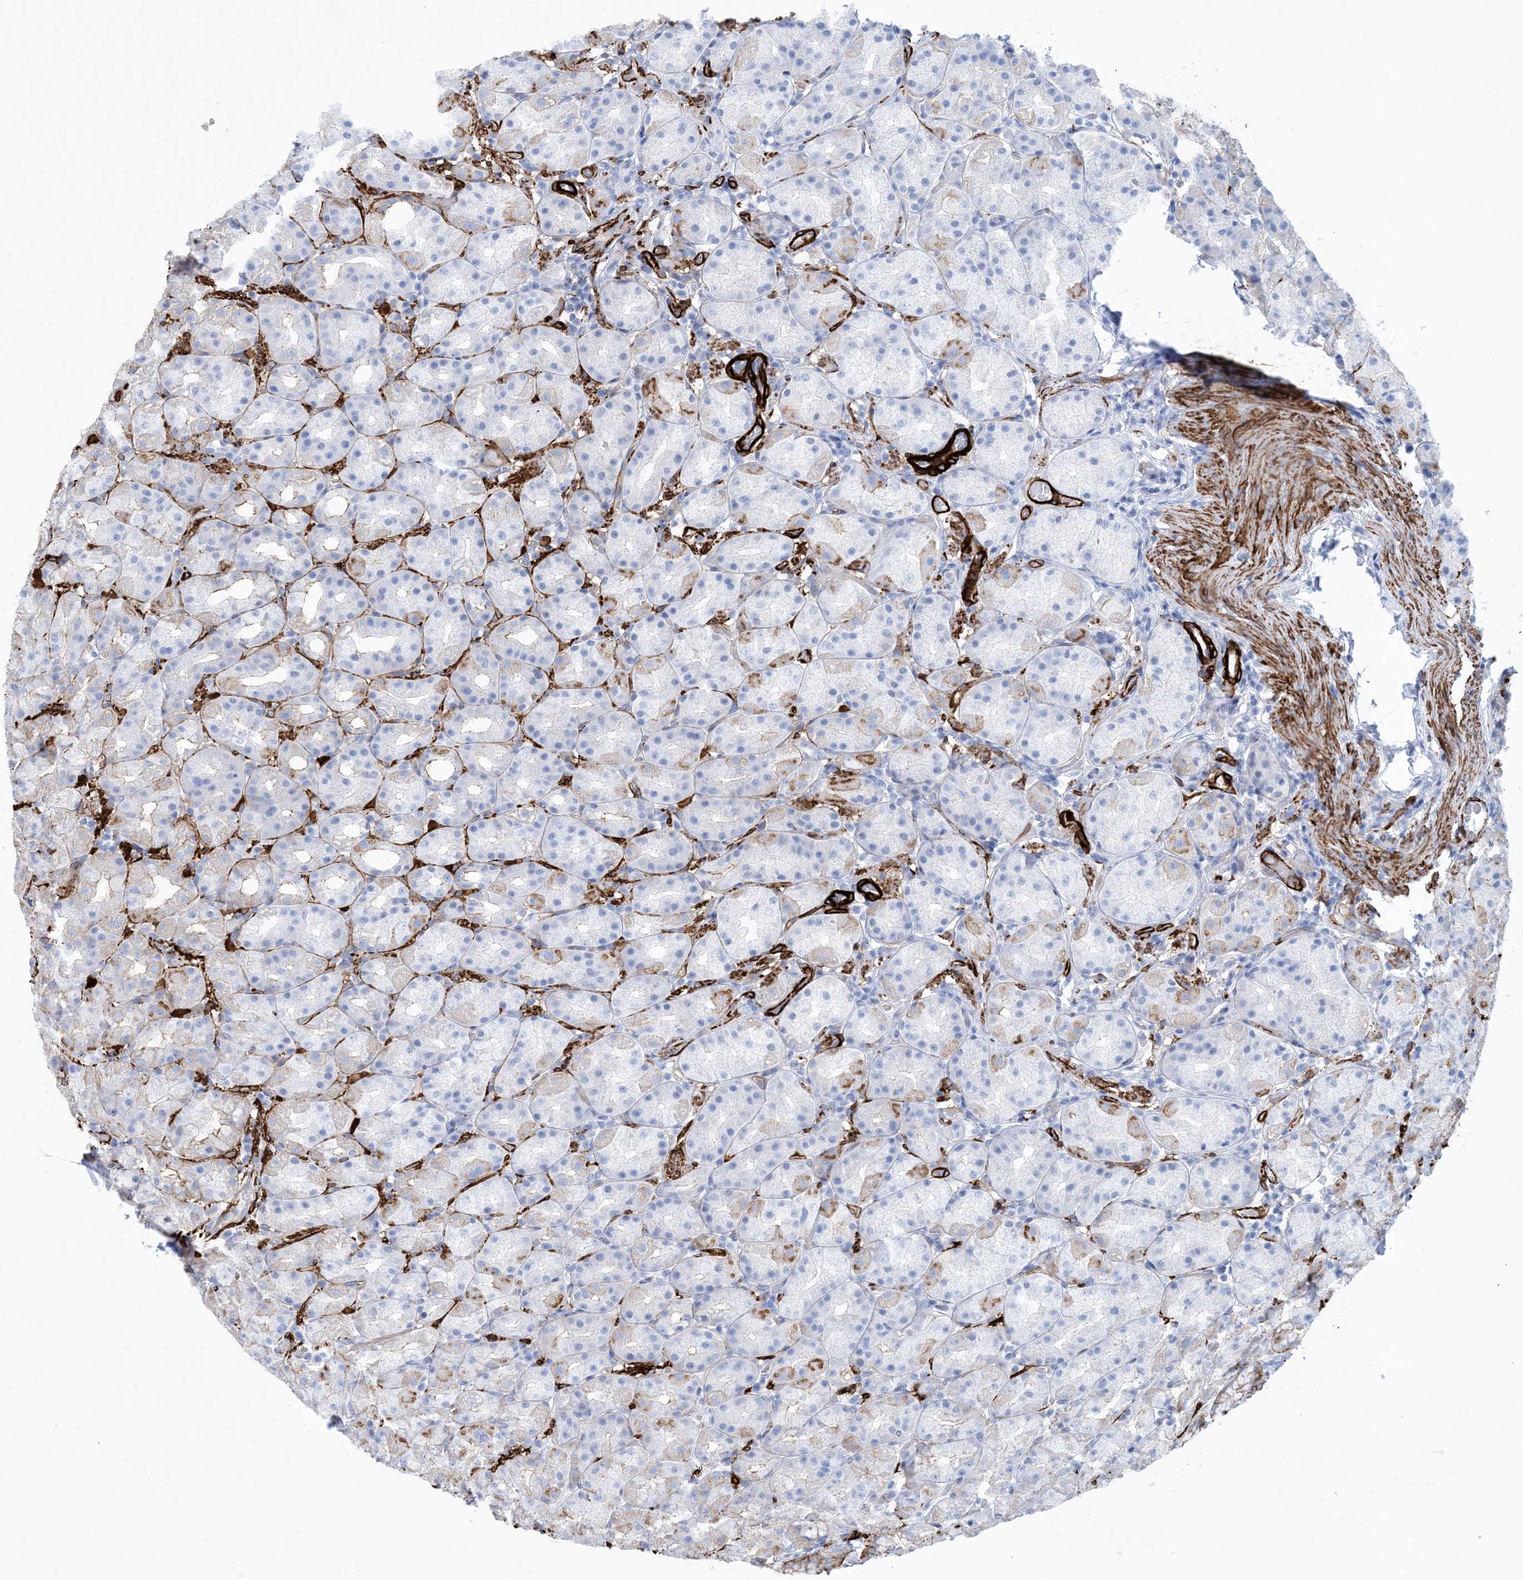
{"staining": {"intensity": "moderate", "quantity": "<25%", "location": "cytoplasmic/membranous"}, "tissue": "stomach", "cell_type": "Glandular cells", "image_type": "normal", "snomed": [{"axis": "morphology", "description": "Normal tissue, NOS"}, {"axis": "topography", "description": "Stomach, upper"}], "caption": "Protein staining of benign stomach reveals moderate cytoplasmic/membranous positivity in approximately <25% of glandular cells. The protein of interest is shown in brown color, while the nuclei are stained blue.", "gene": "SHANK1", "patient": {"sex": "male", "age": 68}}